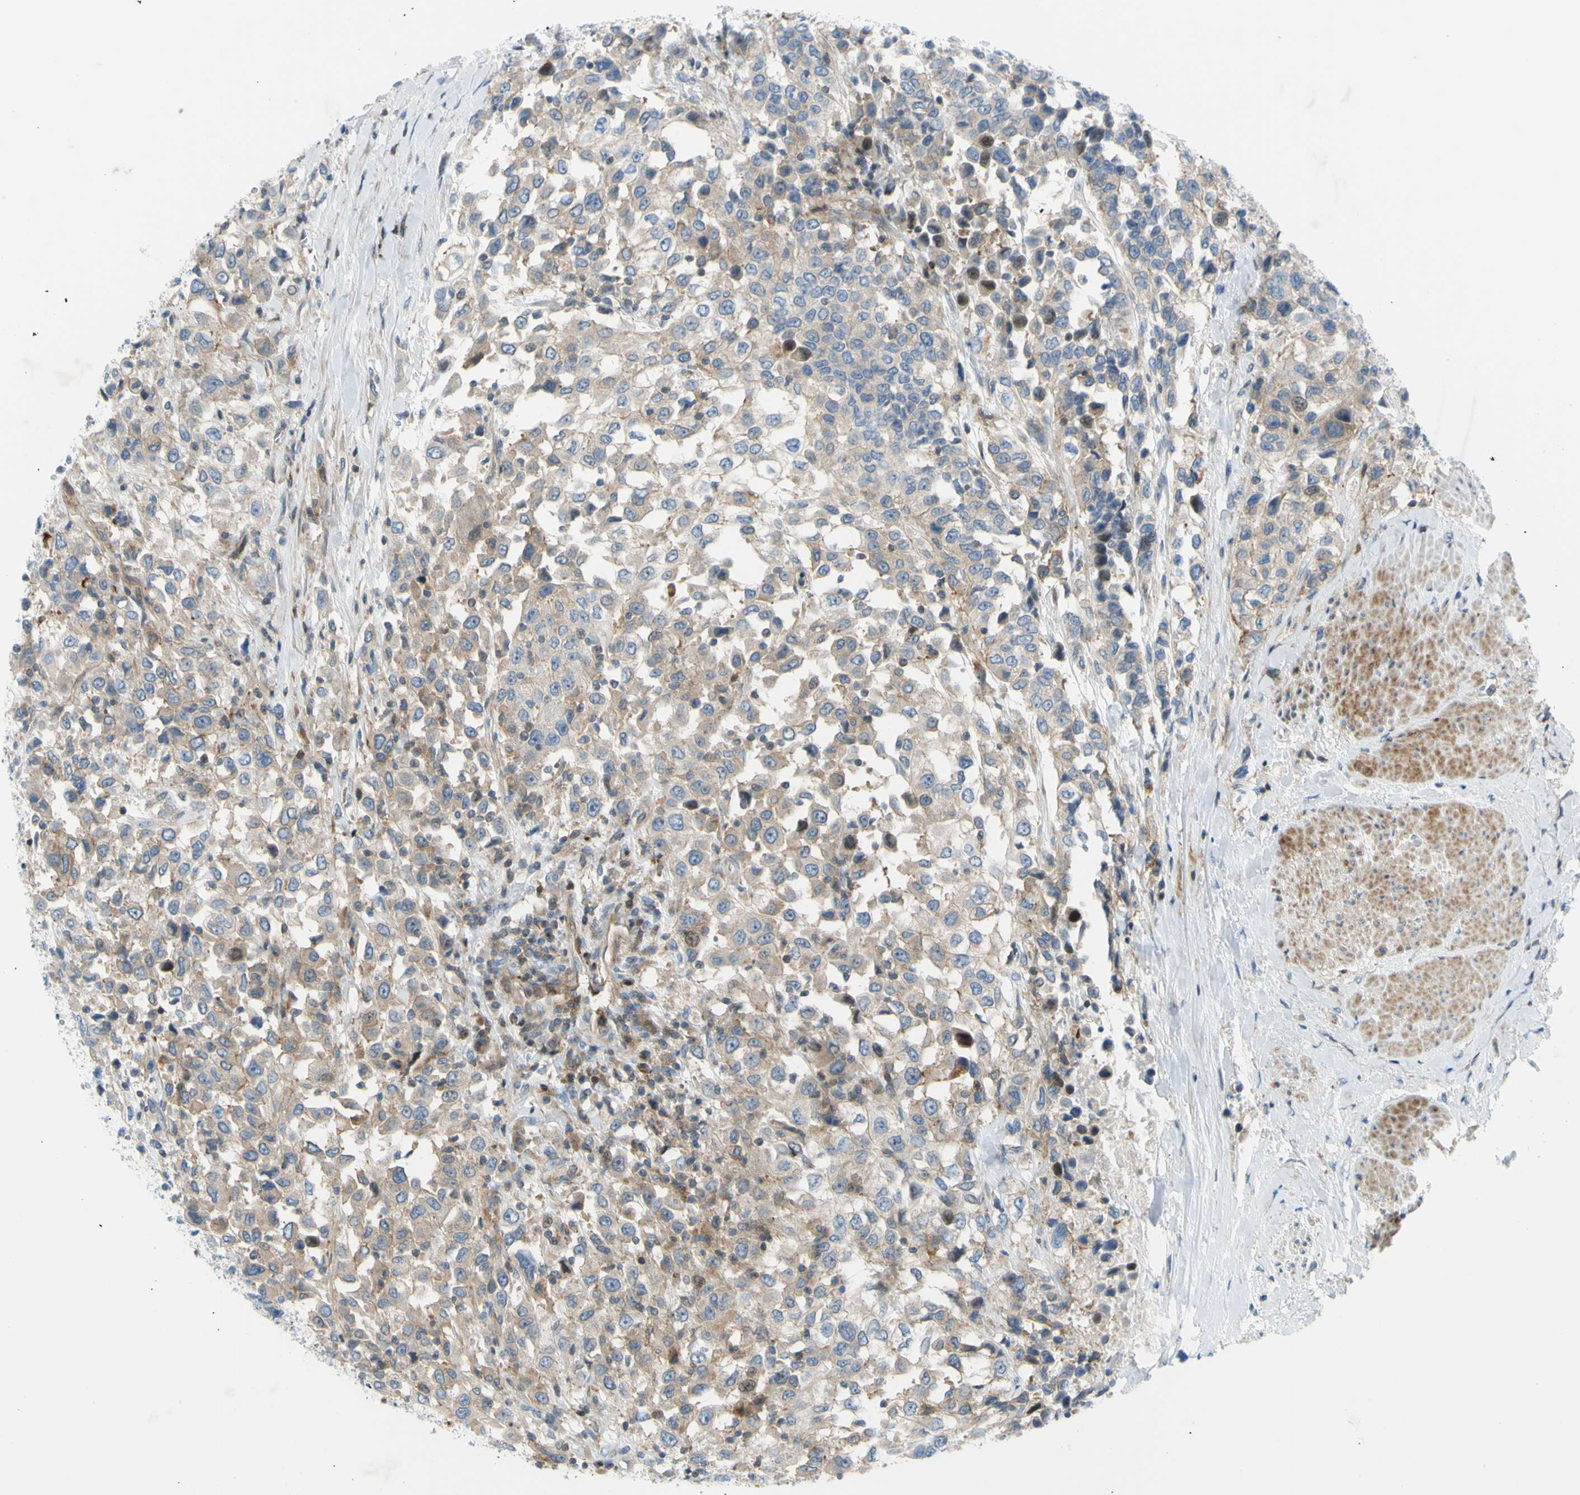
{"staining": {"intensity": "weak", "quantity": ">75%", "location": "cytoplasmic/membranous"}, "tissue": "urothelial cancer", "cell_type": "Tumor cells", "image_type": "cancer", "snomed": [{"axis": "morphology", "description": "Urothelial carcinoma, High grade"}, {"axis": "topography", "description": "Urinary bladder"}], "caption": "Urothelial cancer stained for a protein (brown) exhibits weak cytoplasmic/membranous positive positivity in approximately >75% of tumor cells.", "gene": "PAK2", "patient": {"sex": "female", "age": 80}}